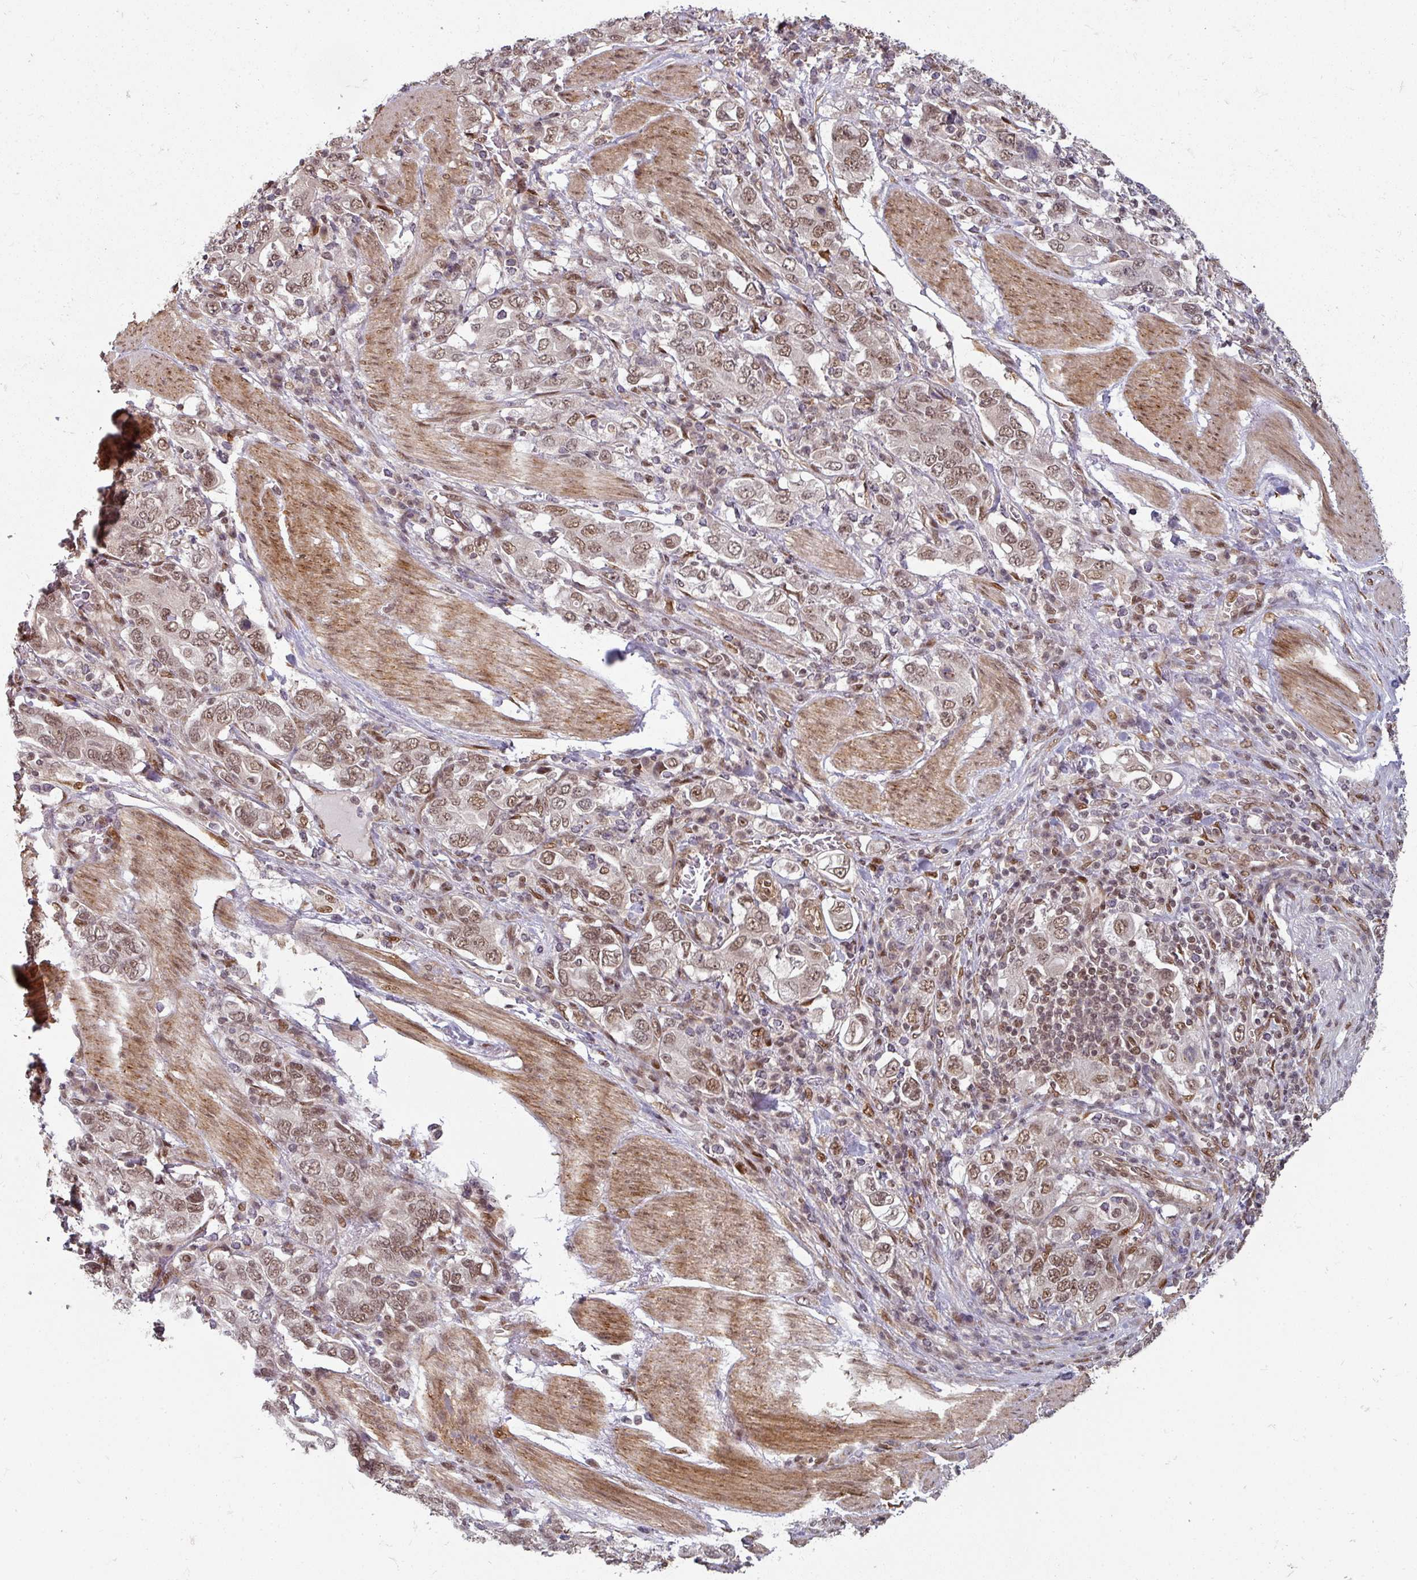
{"staining": {"intensity": "moderate", "quantity": ">75%", "location": "nuclear"}, "tissue": "stomach cancer", "cell_type": "Tumor cells", "image_type": "cancer", "snomed": [{"axis": "morphology", "description": "Adenocarcinoma, NOS"}, {"axis": "topography", "description": "Stomach, upper"}, {"axis": "topography", "description": "Stomach"}], "caption": "Protein expression analysis of adenocarcinoma (stomach) displays moderate nuclear expression in about >75% of tumor cells. (DAB (3,3'-diaminobenzidine) = brown stain, brightfield microscopy at high magnification).", "gene": "SIK3", "patient": {"sex": "male", "age": 62}}